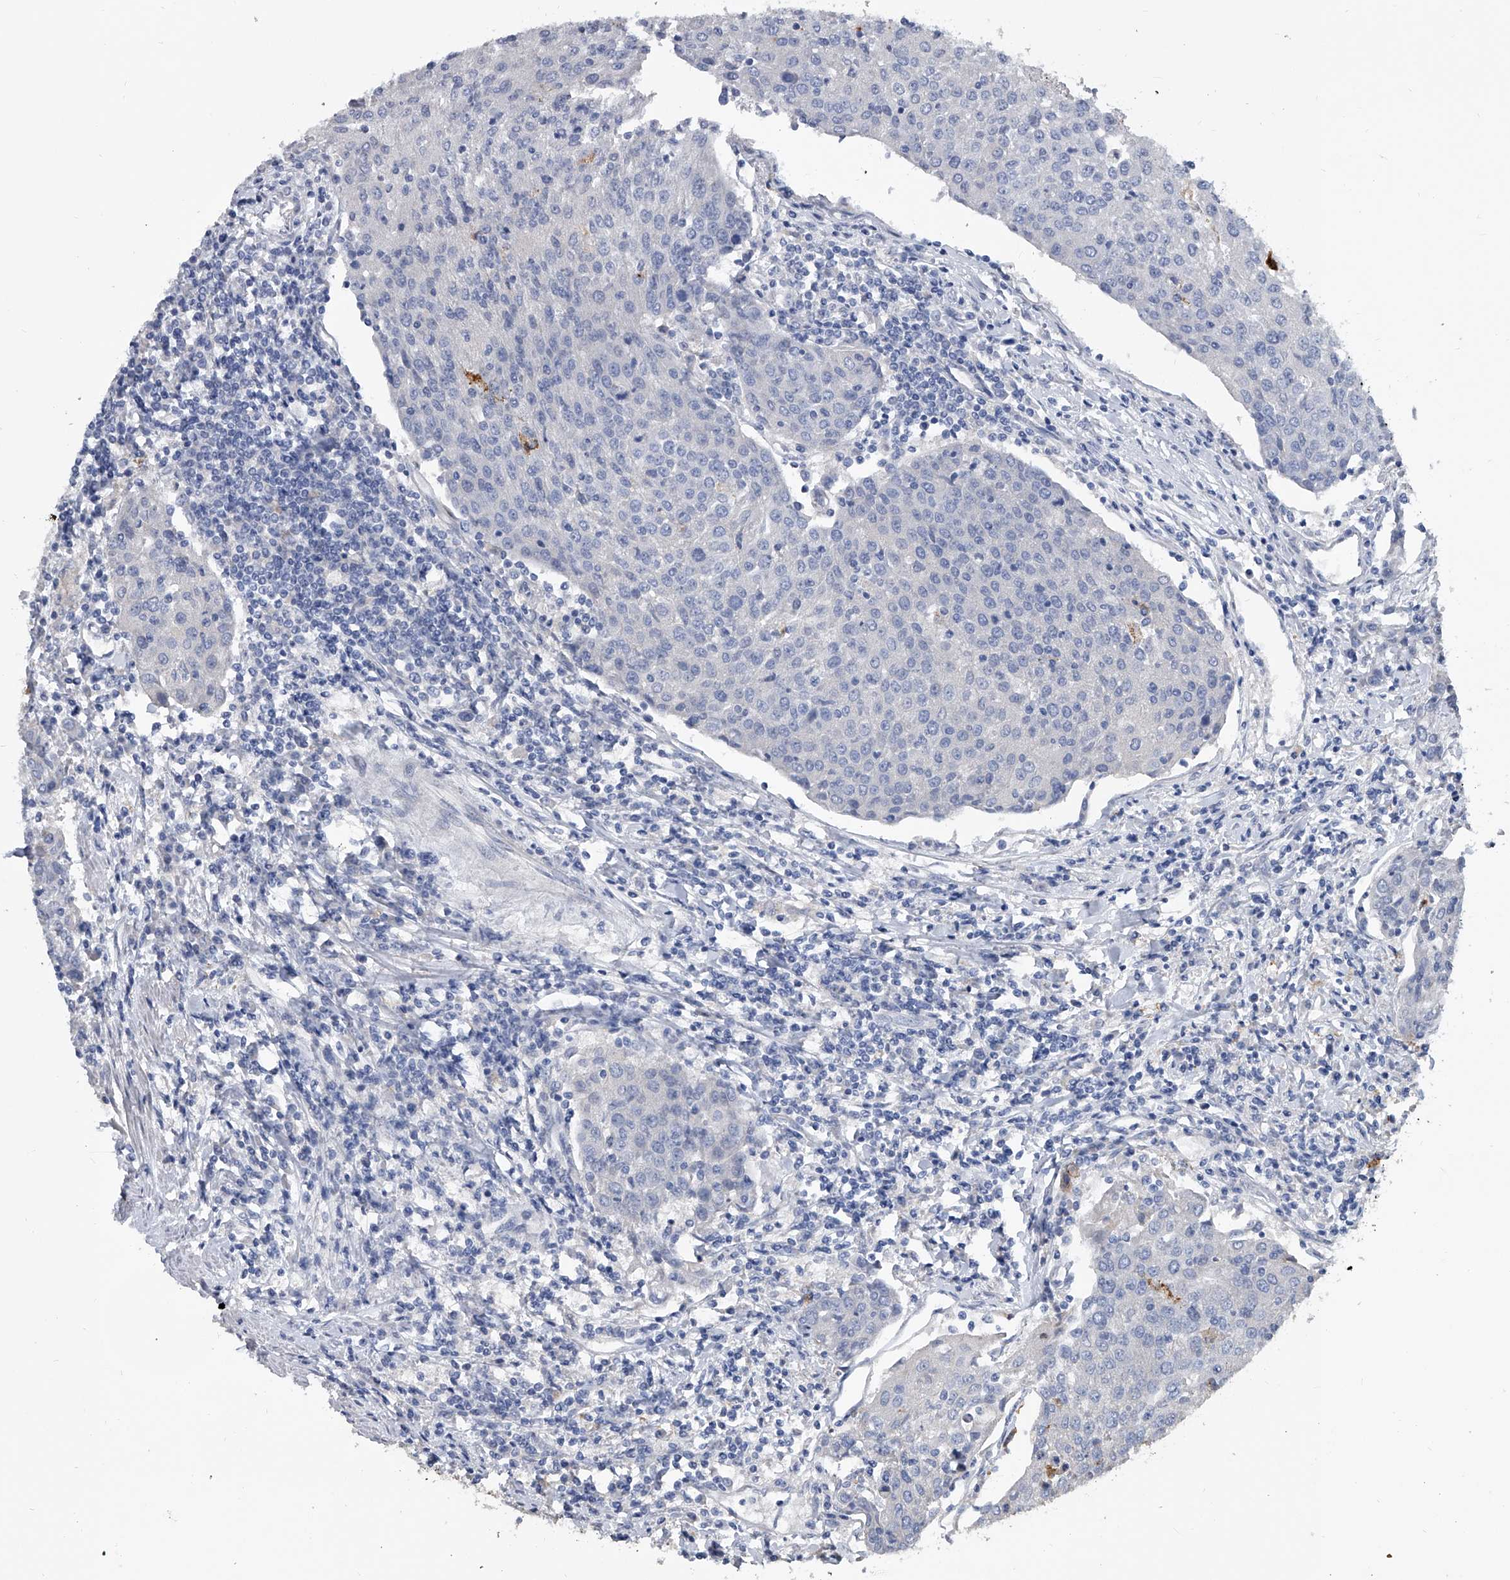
{"staining": {"intensity": "negative", "quantity": "none", "location": "none"}, "tissue": "urothelial cancer", "cell_type": "Tumor cells", "image_type": "cancer", "snomed": [{"axis": "morphology", "description": "Urothelial carcinoma, High grade"}, {"axis": "topography", "description": "Urinary bladder"}], "caption": "This is an immunohistochemistry photomicrograph of urothelial cancer. There is no expression in tumor cells.", "gene": "SPP1", "patient": {"sex": "female", "age": 85}}